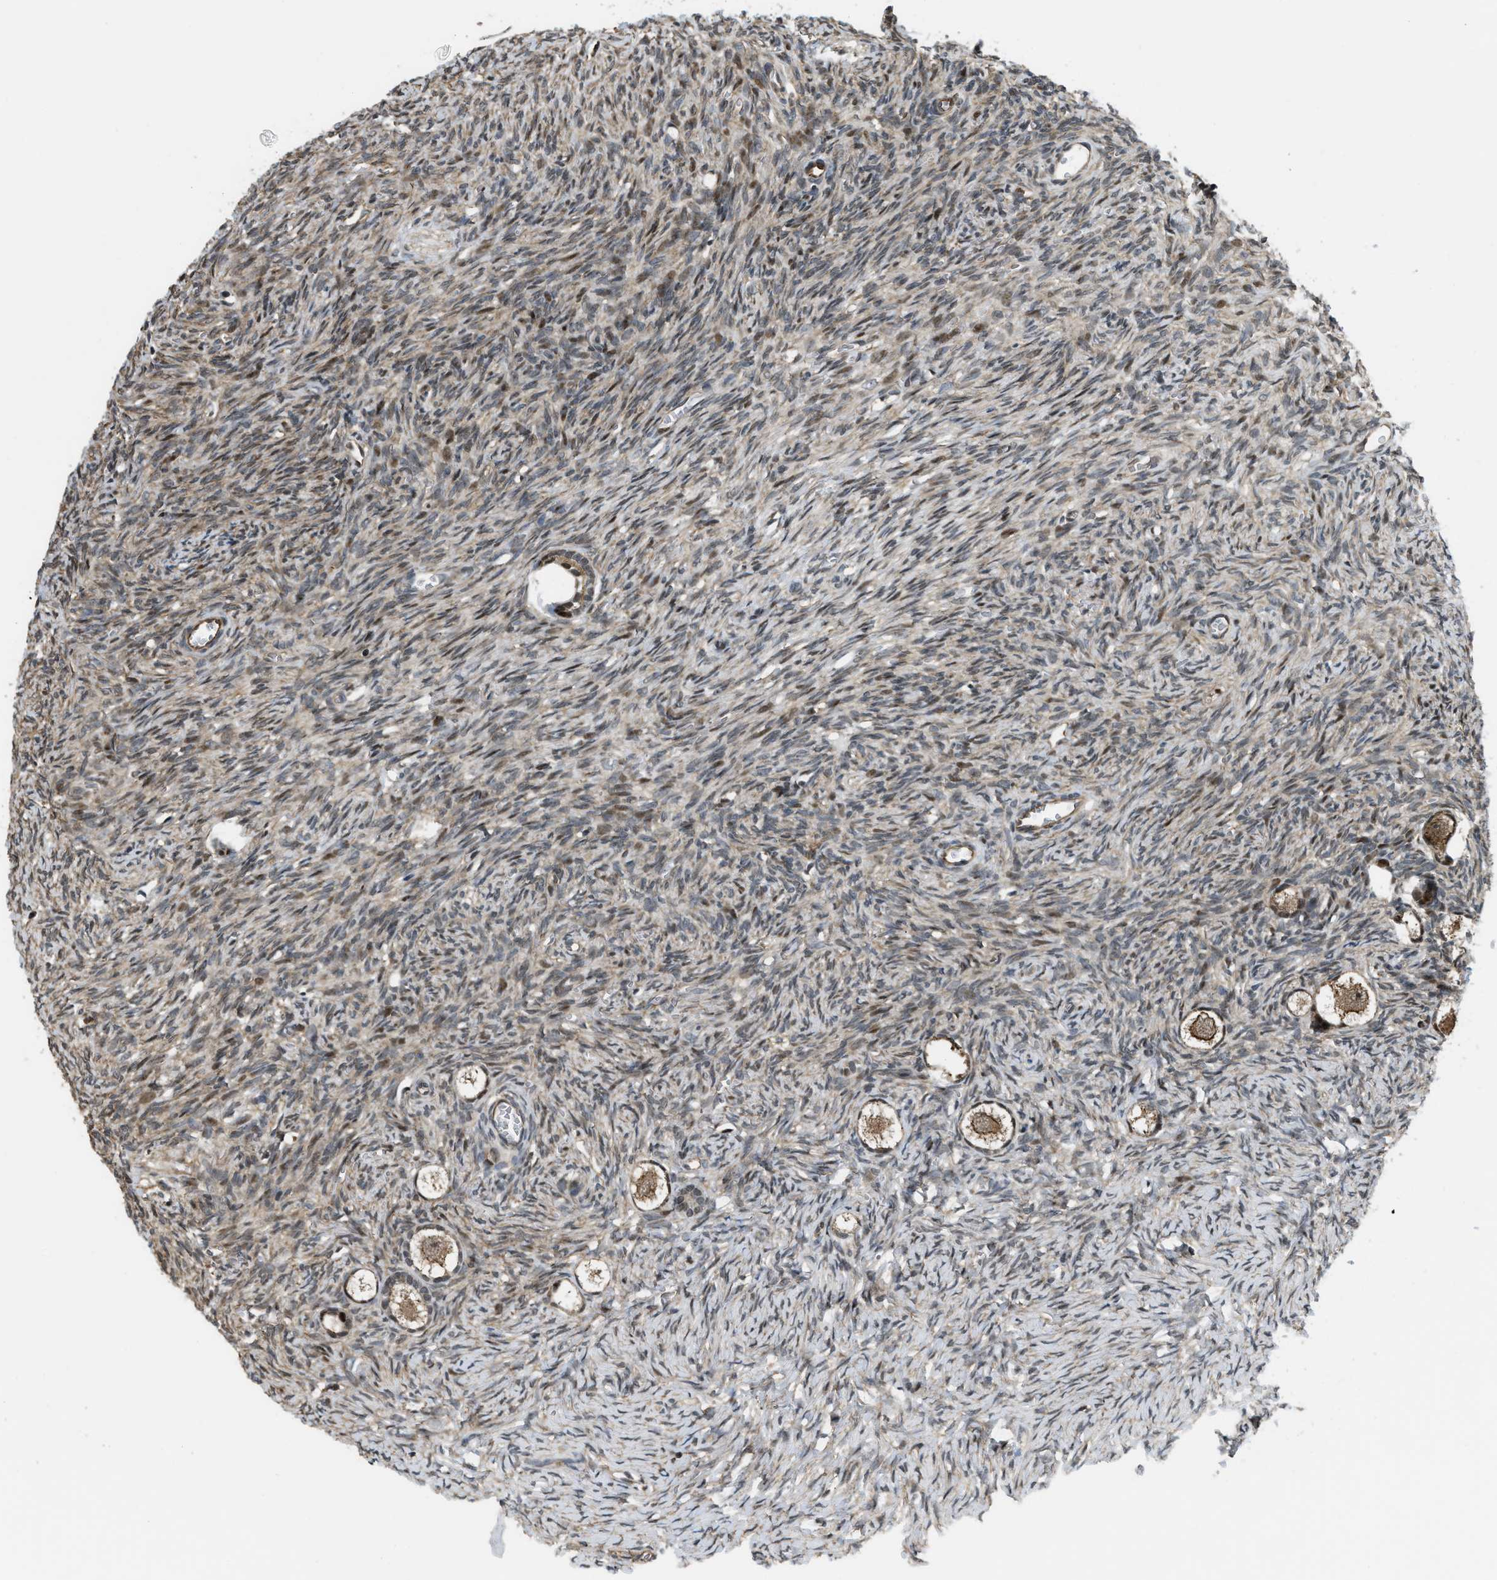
{"staining": {"intensity": "moderate", "quantity": ">75%", "location": "cytoplasmic/membranous"}, "tissue": "ovary", "cell_type": "Follicle cells", "image_type": "normal", "snomed": [{"axis": "morphology", "description": "Normal tissue, NOS"}, {"axis": "topography", "description": "Ovary"}], "caption": "The image shows immunohistochemical staining of unremarkable ovary. There is moderate cytoplasmic/membranous staining is identified in about >75% of follicle cells. (Brightfield microscopy of DAB IHC at high magnification).", "gene": "LTA4H", "patient": {"sex": "female", "age": 27}}